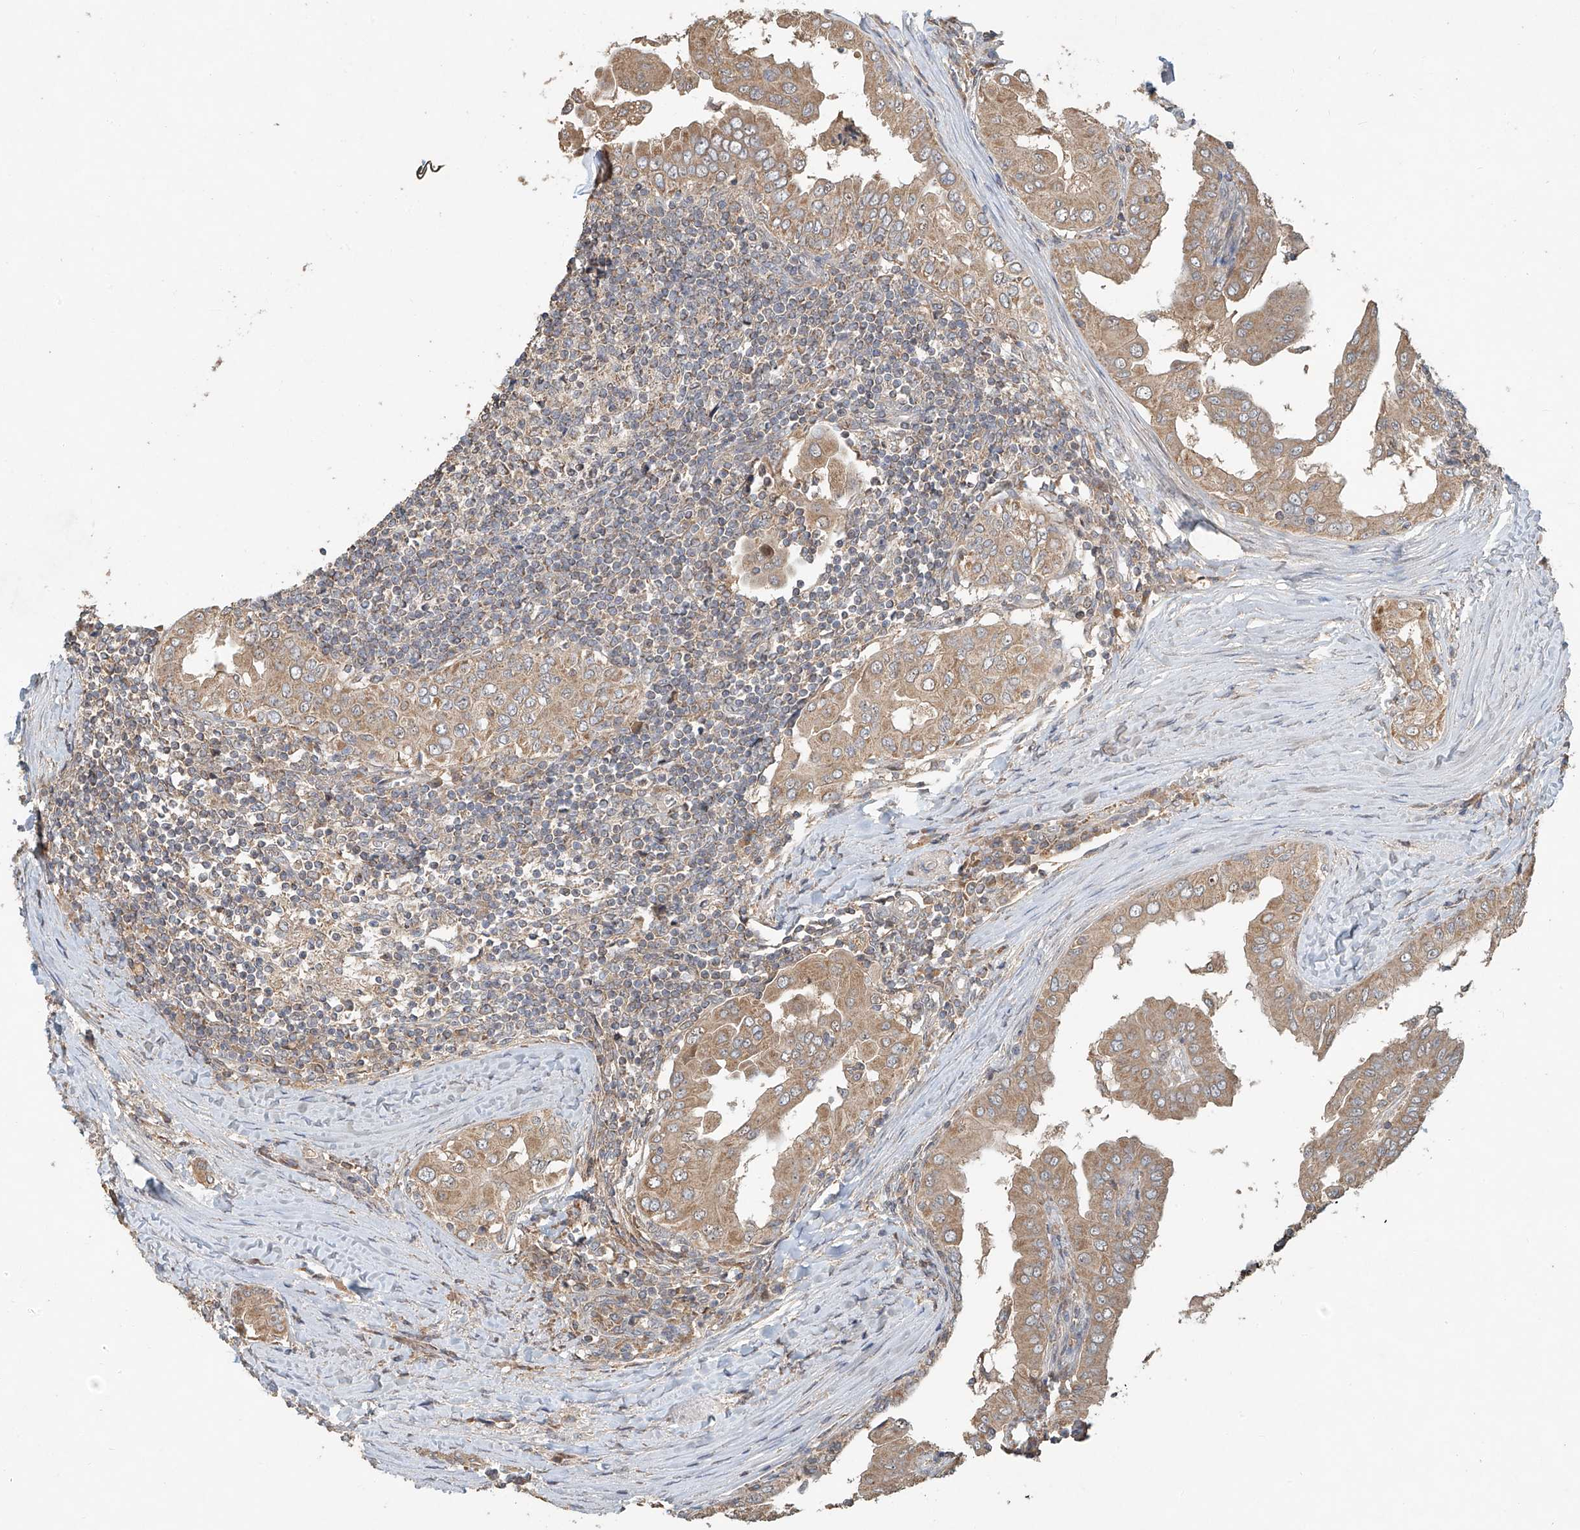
{"staining": {"intensity": "moderate", "quantity": ">75%", "location": "cytoplasmic/membranous"}, "tissue": "thyroid cancer", "cell_type": "Tumor cells", "image_type": "cancer", "snomed": [{"axis": "morphology", "description": "Papillary adenocarcinoma, NOS"}, {"axis": "topography", "description": "Thyroid gland"}], "caption": "DAB (3,3'-diaminobenzidine) immunohistochemical staining of thyroid cancer shows moderate cytoplasmic/membranous protein staining in about >75% of tumor cells.", "gene": "TMEM61", "patient": {"sex": "male", "age": 33}}